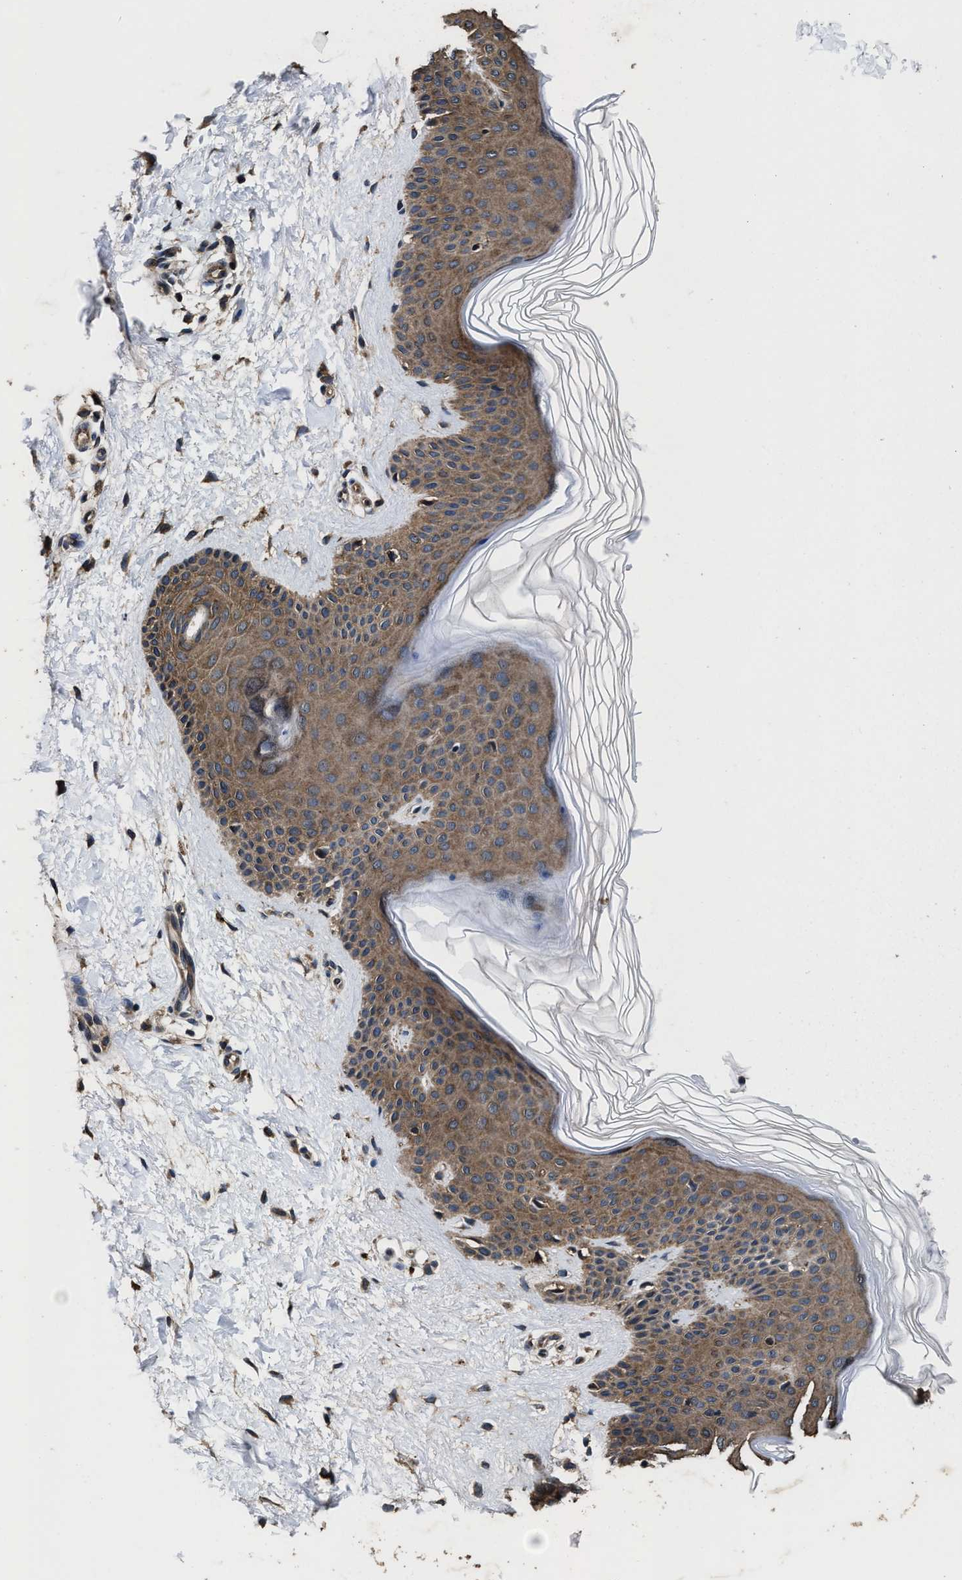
{"staining": {"intensity": "moderate", "quantity": ">75%", "location": "cytoplasmic/membranous"}, "tissue": "skin", "cell_type": "Fibroblasts", "image_type": "normal", "snomed": [{"axis": "morphology", "description": "Normal tissue, NOS"}, {"axis": "morphology", "description": "Malignant melanoma, Metastatic site"}, {"axis": "topography", "description": "Skin"}], "caption": "Immunohistochemistry (IHC) staining of unremarkable skin, which exhibits medium levels of moderate cytoplasmic/membranous staining in about >75% of fibroblasts indicating moderate cytoplasmic/membranous protein staining. The staining was performed using DAB (3,3'-diaminobenzidine) (brown) for protein detection and nuclei were counterstained in hematoxylin (blue).", "gene": "EBAG9", "patient": {"sex": "male", "age": 41}}